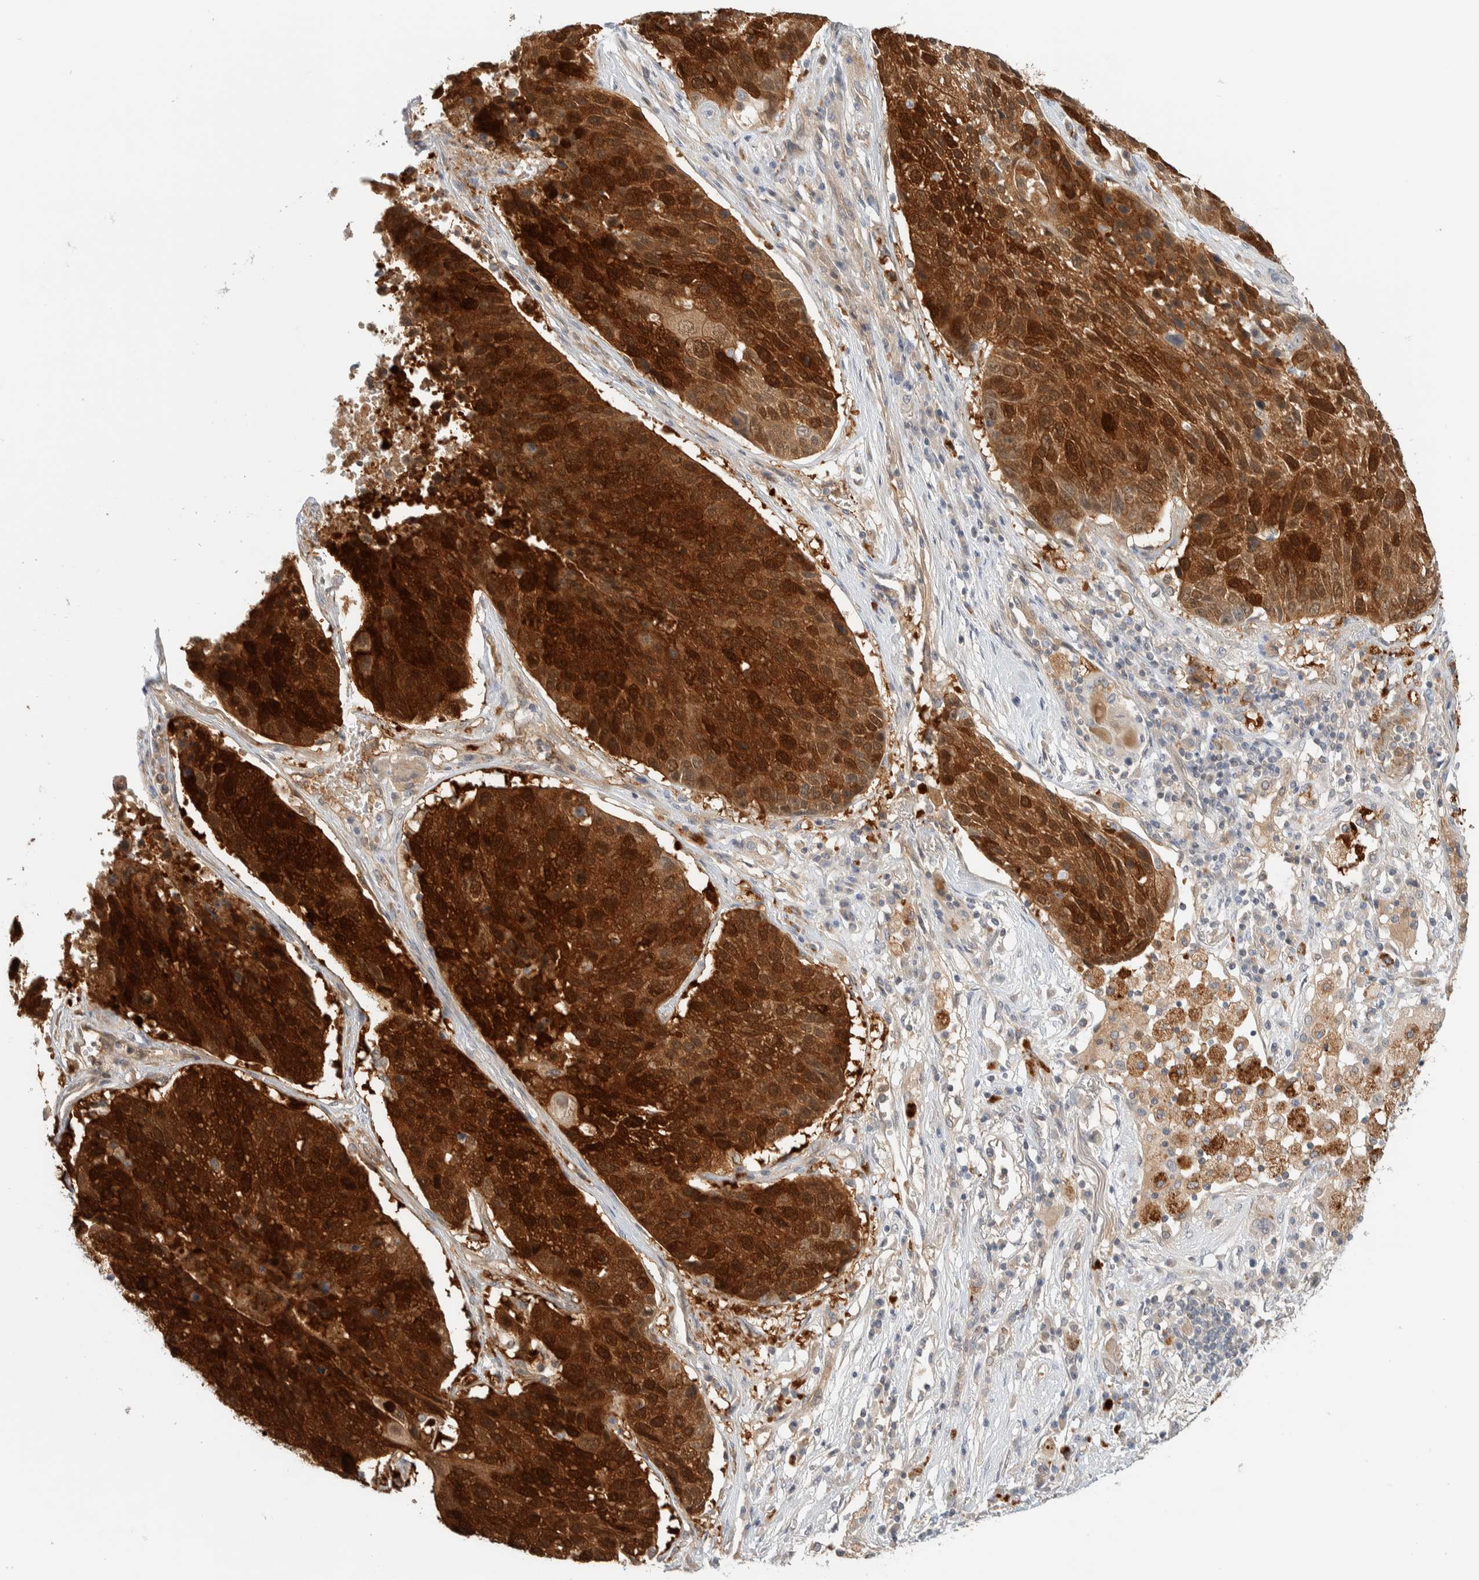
{"staining": {"intensity": "strong", "quantity": ">75%", "location": "cytoplasmic/membranous,nuclear"}, "tissue": "lung cancer", "cell_type": "Tumor cells", "image_type": "cancer", "snomed": [{"axis": "morphology", "description": "Squamous cell carcinoma, NOS"}, {"axis": "topography", "description": "Lung"}], "caption": "Human squamous cell carcinoma (lung) stained with a protein marker demonstrates strong staining in tumor cells.", "gene": "GCLM", "patient": {"sex": "male", "age": 61}}